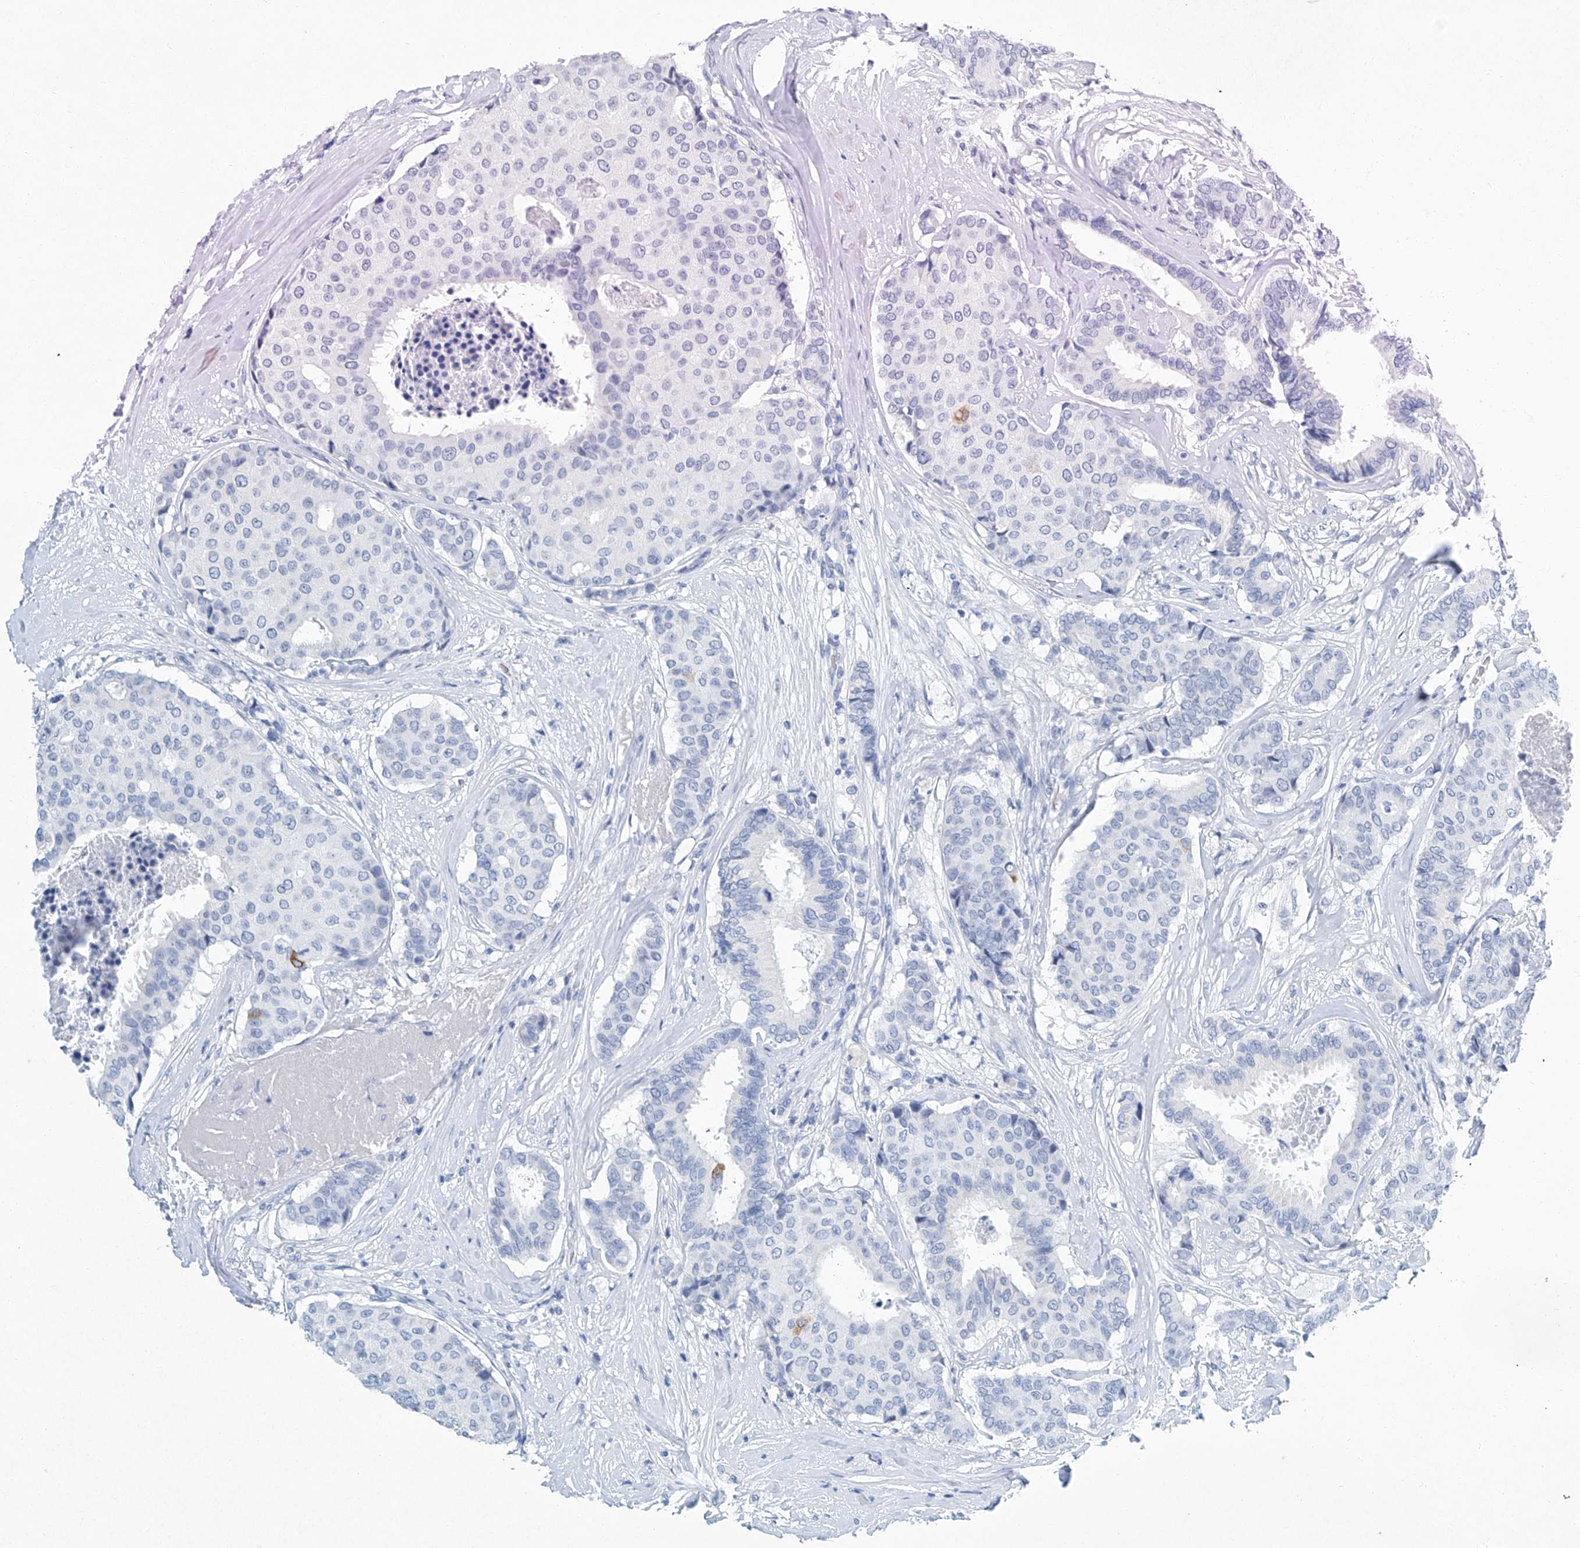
{"staining": {"intensity": "negative", "quantity": "none", "location": "none"}, "tissue": "breast cancer", "cell_type": "Tumor cells", "image_type": "cancer", "snomed": [{"axis": "morphology", "description": "Duct carcinoma"}, {"axis": "topography", "description": "Breast"}], "caption": "Micrograph shows no significant protein expression in tumor cells of intraductal carcinoma (breast). Nuclei are stained in blue.", "gene": "CYP2A7", "patient": {"sex": "female", "age": 75}}